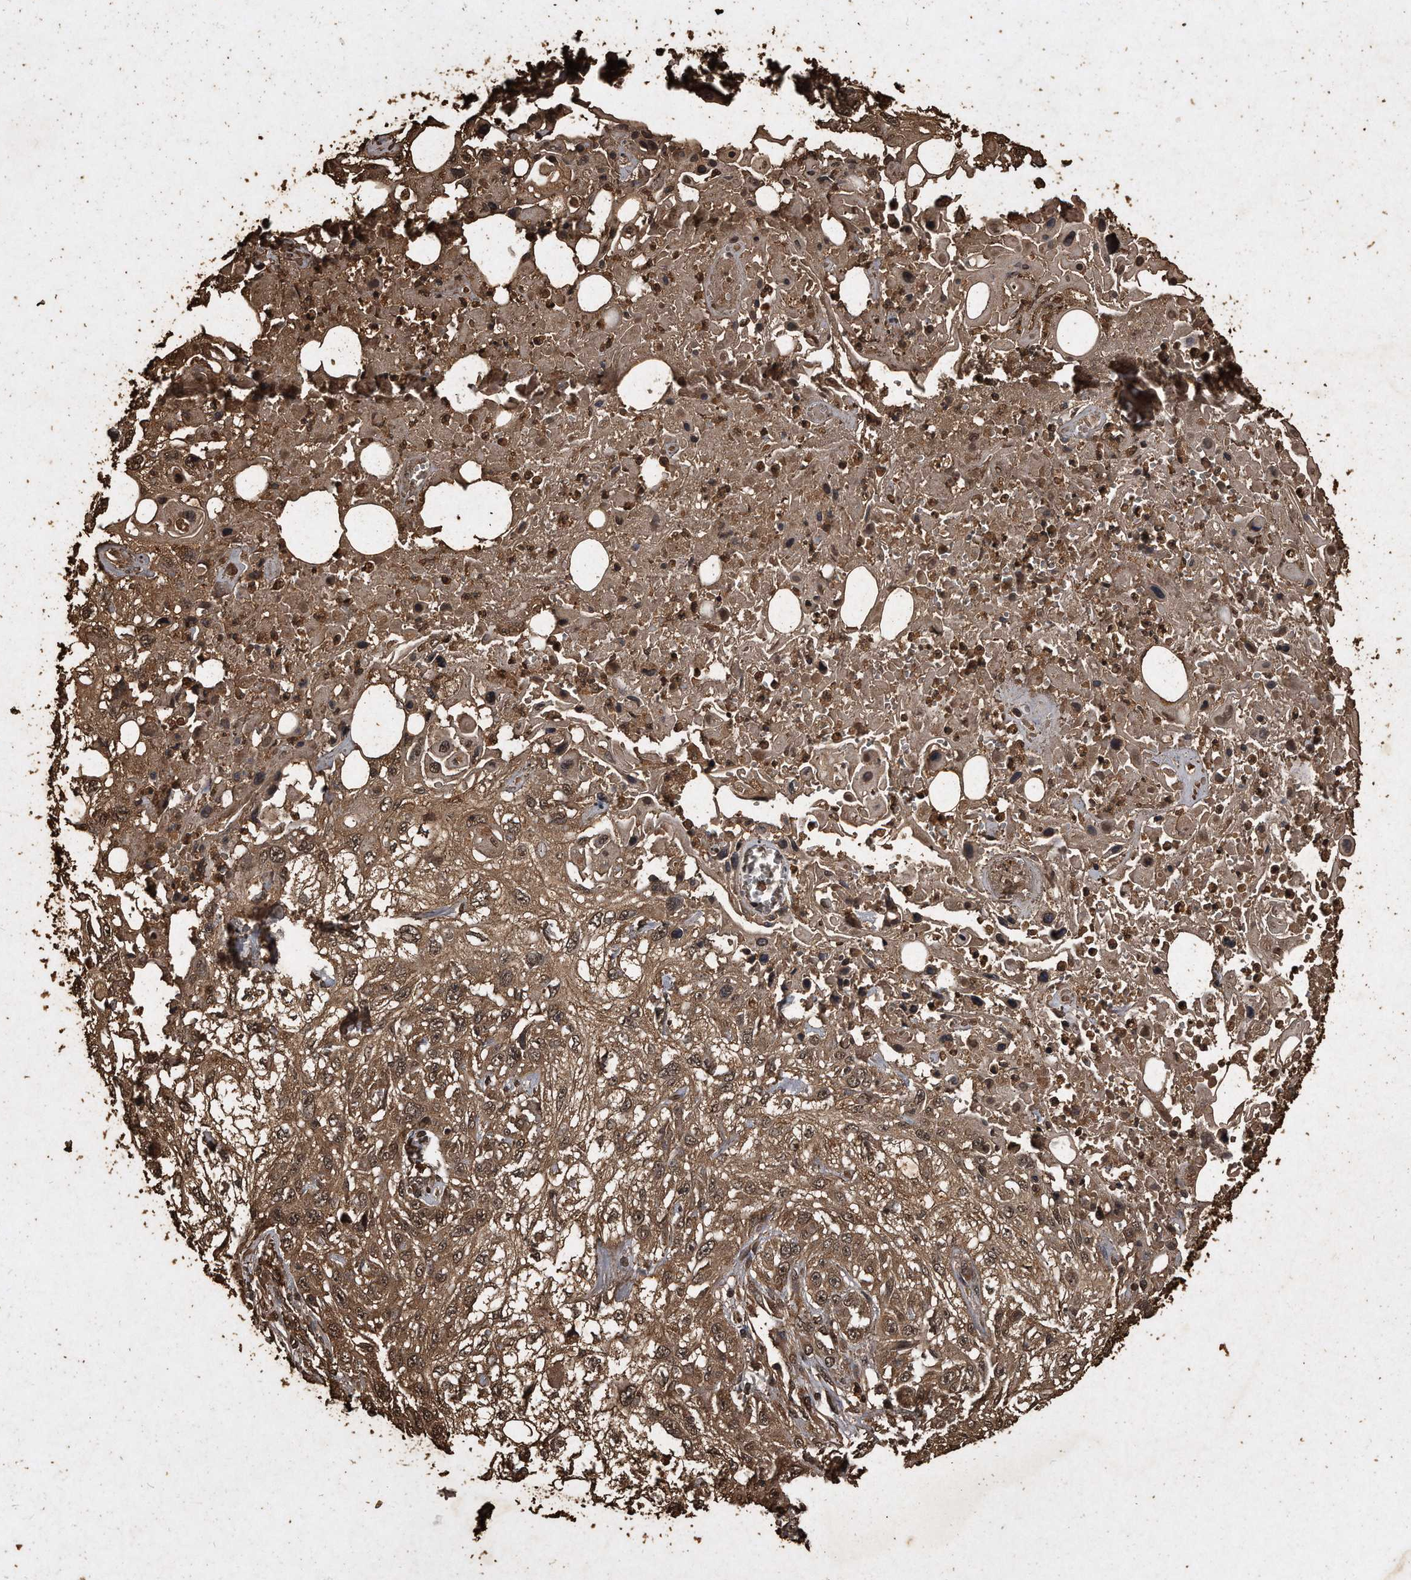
{"staining": {"intensity": "moderate", "quantity": ">75%", "location": "cytoplasmic/membranous"}, "tissue": "skin cancer", "cell_type": "Tumor cells", "image_type": "cancer", "snomed": [{"axis": "morphology", "description": "Squamous cell carcinoma, NOS"}, {"axis": "topography", "description": "Skin"}], "caption": "Immunohistochemical staining of skin cancer displays medium levels of moderate cytoplasmic/membranous staining in about >75% of tumor cells.", "gene": "CFLAR", "patient": {"sex": "male", "age": 75}}